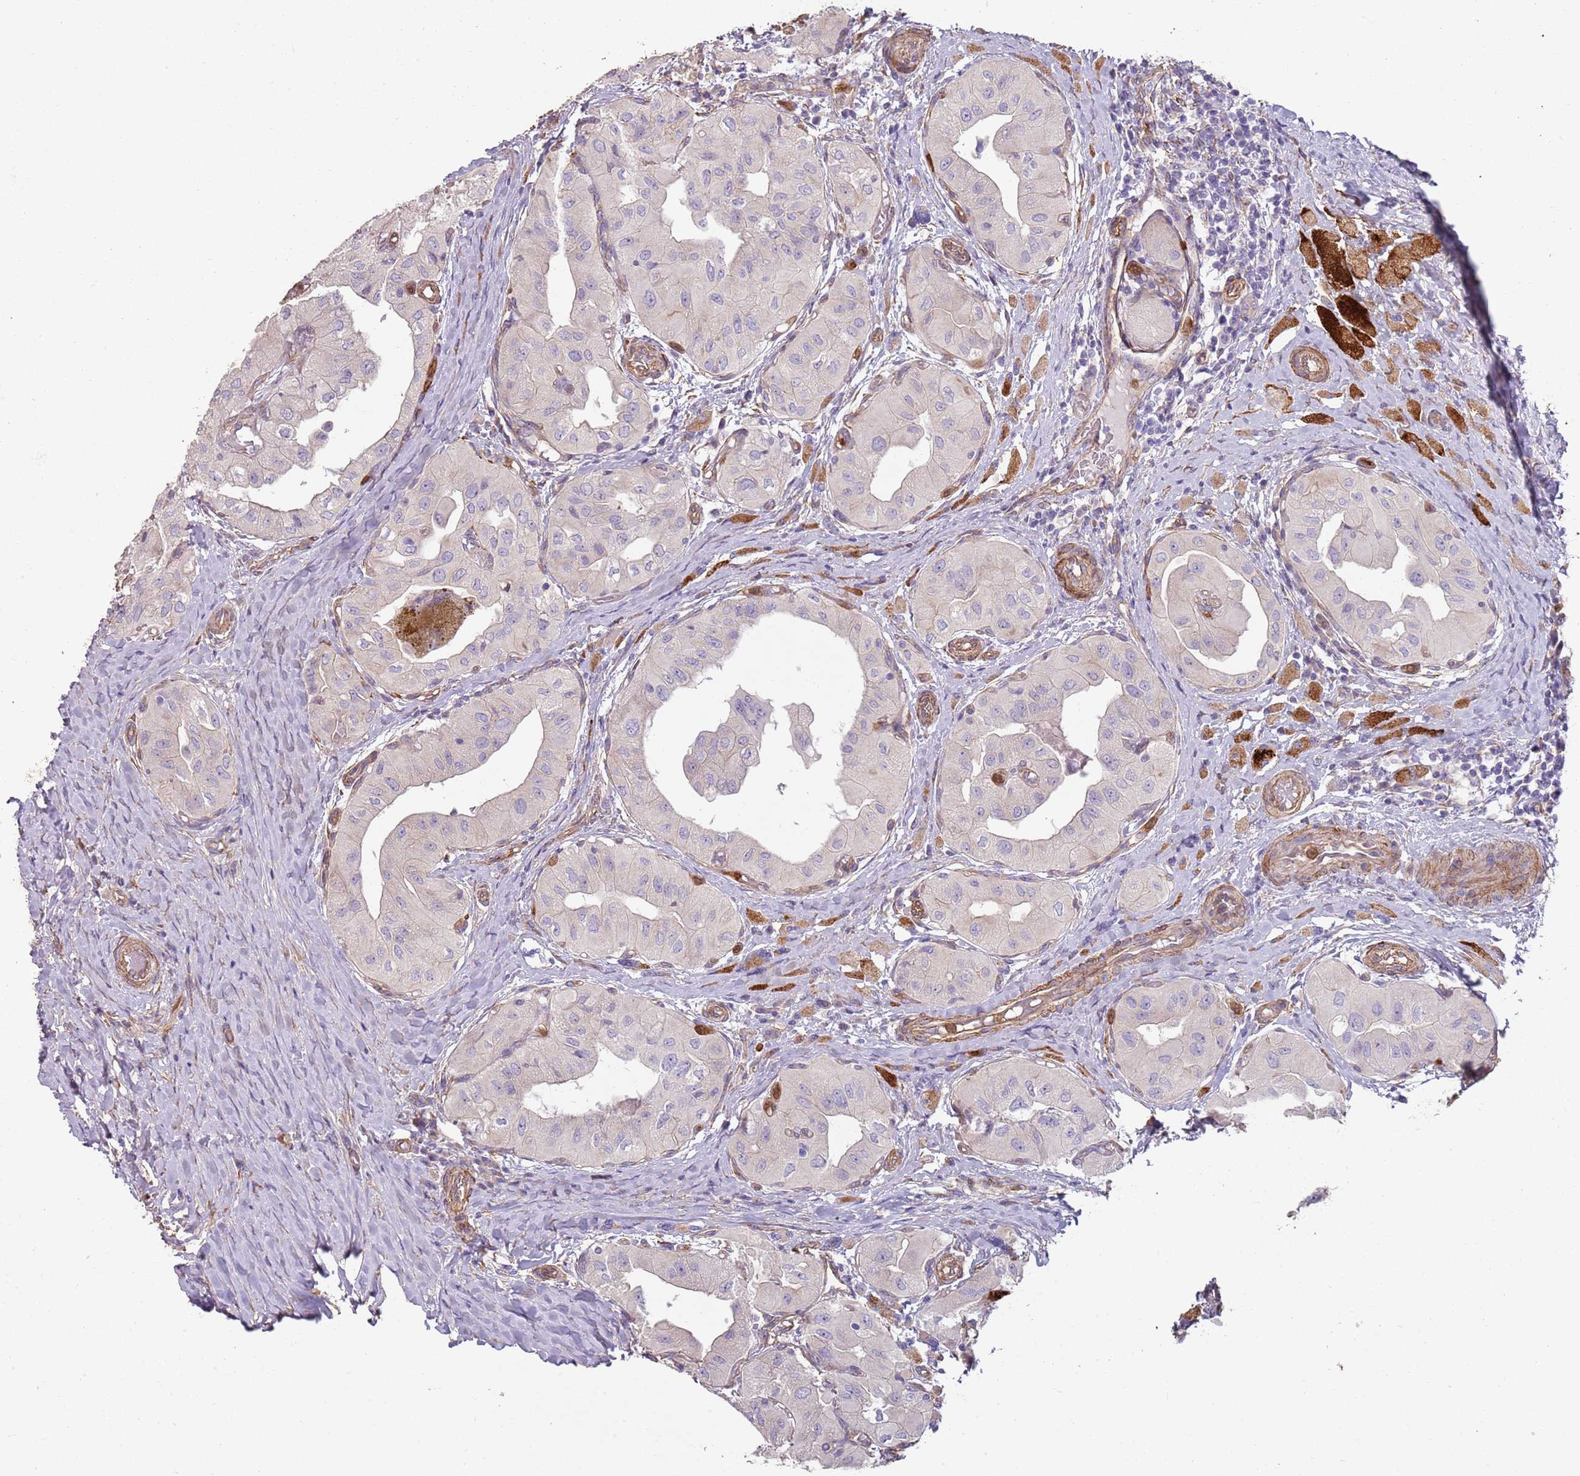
{"staining": {"intensity": "negative", "quantity": "none", "location": "none"}, "tissue": "thyroid cancer", "cell_type": "Tumor cells", "image_type": "cancer", "snomed": [{"axis": "morphology", "description": "Papillary adenocarcinoma, NOS"}, {"axis": "topography", "description": "Thyroid gland"}], "caption": "DAB (3,3'-diaminobenzidine) immunohistochemical staining of human papillary adenocarcinoma (thyroid) shows no significant positivity in tumor cells.", "gene": "PHLPP2", "patient": {"sex": "female", "age": 59}}